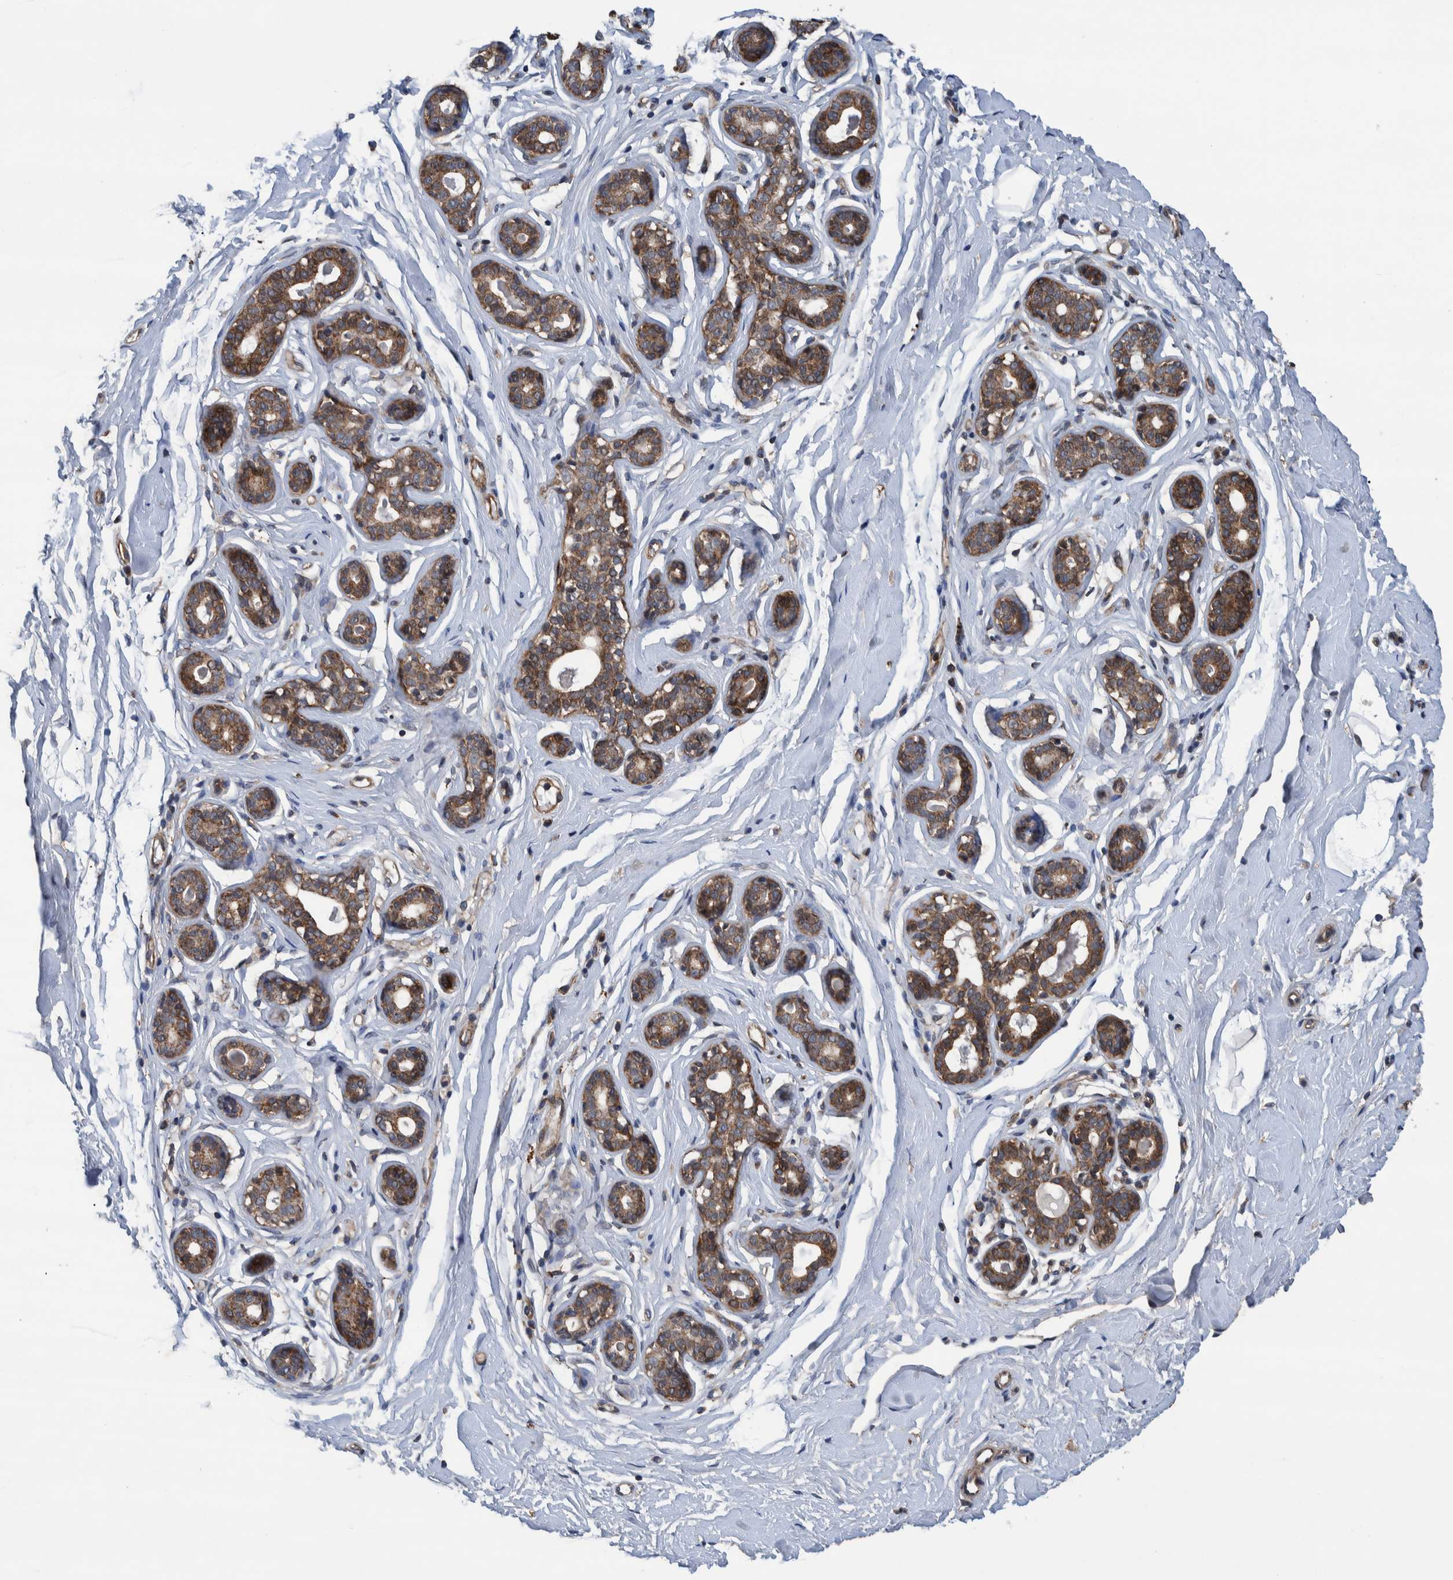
{"staining": {"intensity": "moderate", "quantity": ">75%", "location": "cytoplasmic/membranous"}, "tissue": "breast", "cell_type": "Adipocytes", "image_type": "normal", "snomed": [{"axis": "morphology", "description": "Normal tissue, NOS"}, {"axis": "topography", "description": "Breast"}], "caption": "An immunohistochemistry (IHC) histopathology image of normal tissue is shown. Protein staining in brown highlights moderate cytoplasmic/membranous positivity in breast within adipocytes. The protein is stained brown, and the nuclei are stained in blue (DAB (3,3'-diaminobenzidine) IHC with brightfield microscopy, high magnification).", "gene": "MRPS7", "patient": {"sex": "female", "age": 23}}